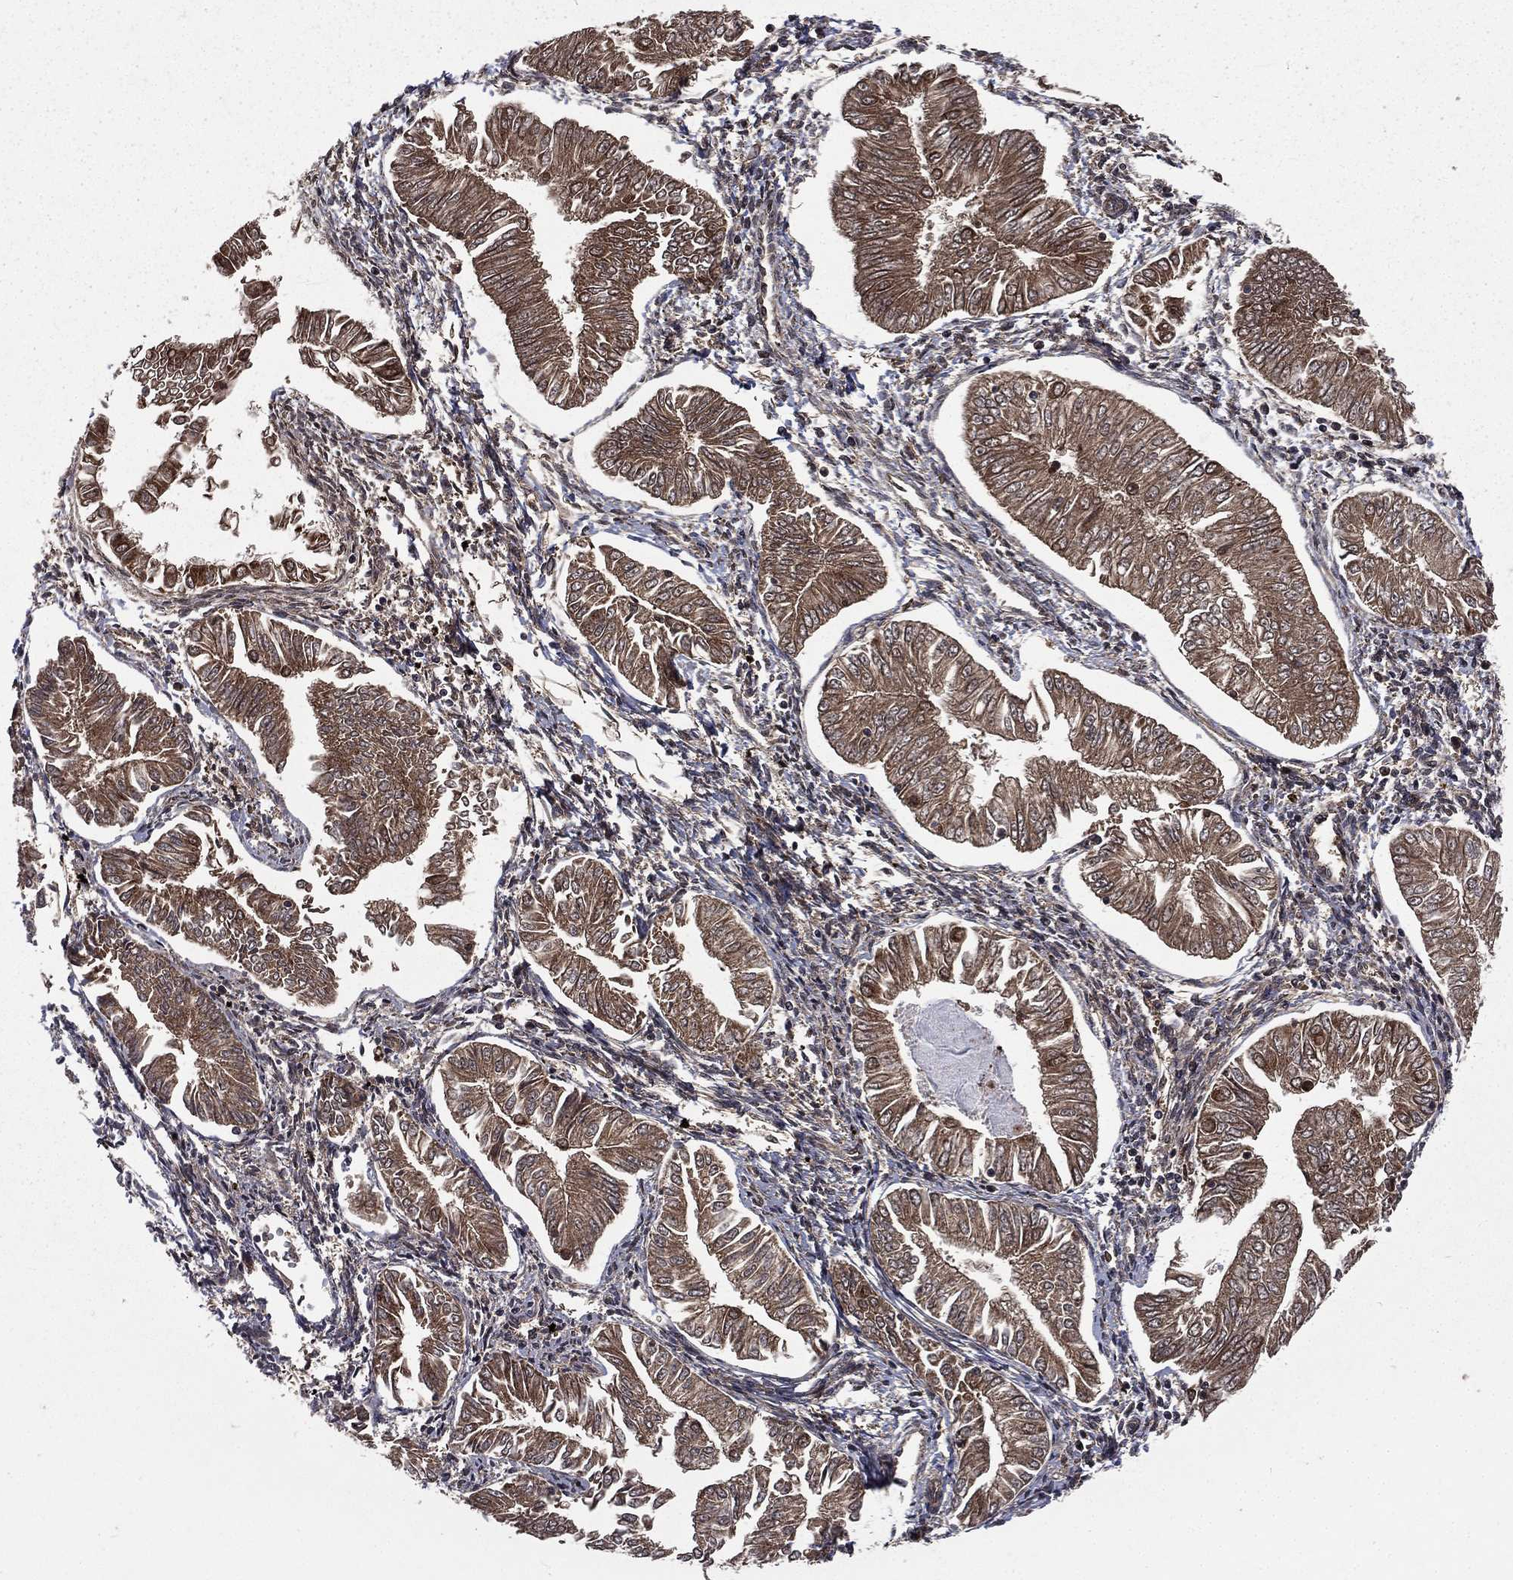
{"staining": {"intensity": "moderate", "quantity": ">75%", "location": "cytoplasmic/membranous"}, "tissue": "endometrial cancer", "cell_type": "Tumor cells", "image_type": "cancer", "snomed": [{"axis": "morphology", "description": "Adenocarcinoma, NOS"}, {"axis": "topography", "description": "Endometrium"}], "caption": "Moderate cytoplasmic/membranous protein positivity is appreciated in approximately >75% of tumor cells in endometrial cancer.", "gene": "LENG8", "patient": {"sex": "female", "age": 53}}